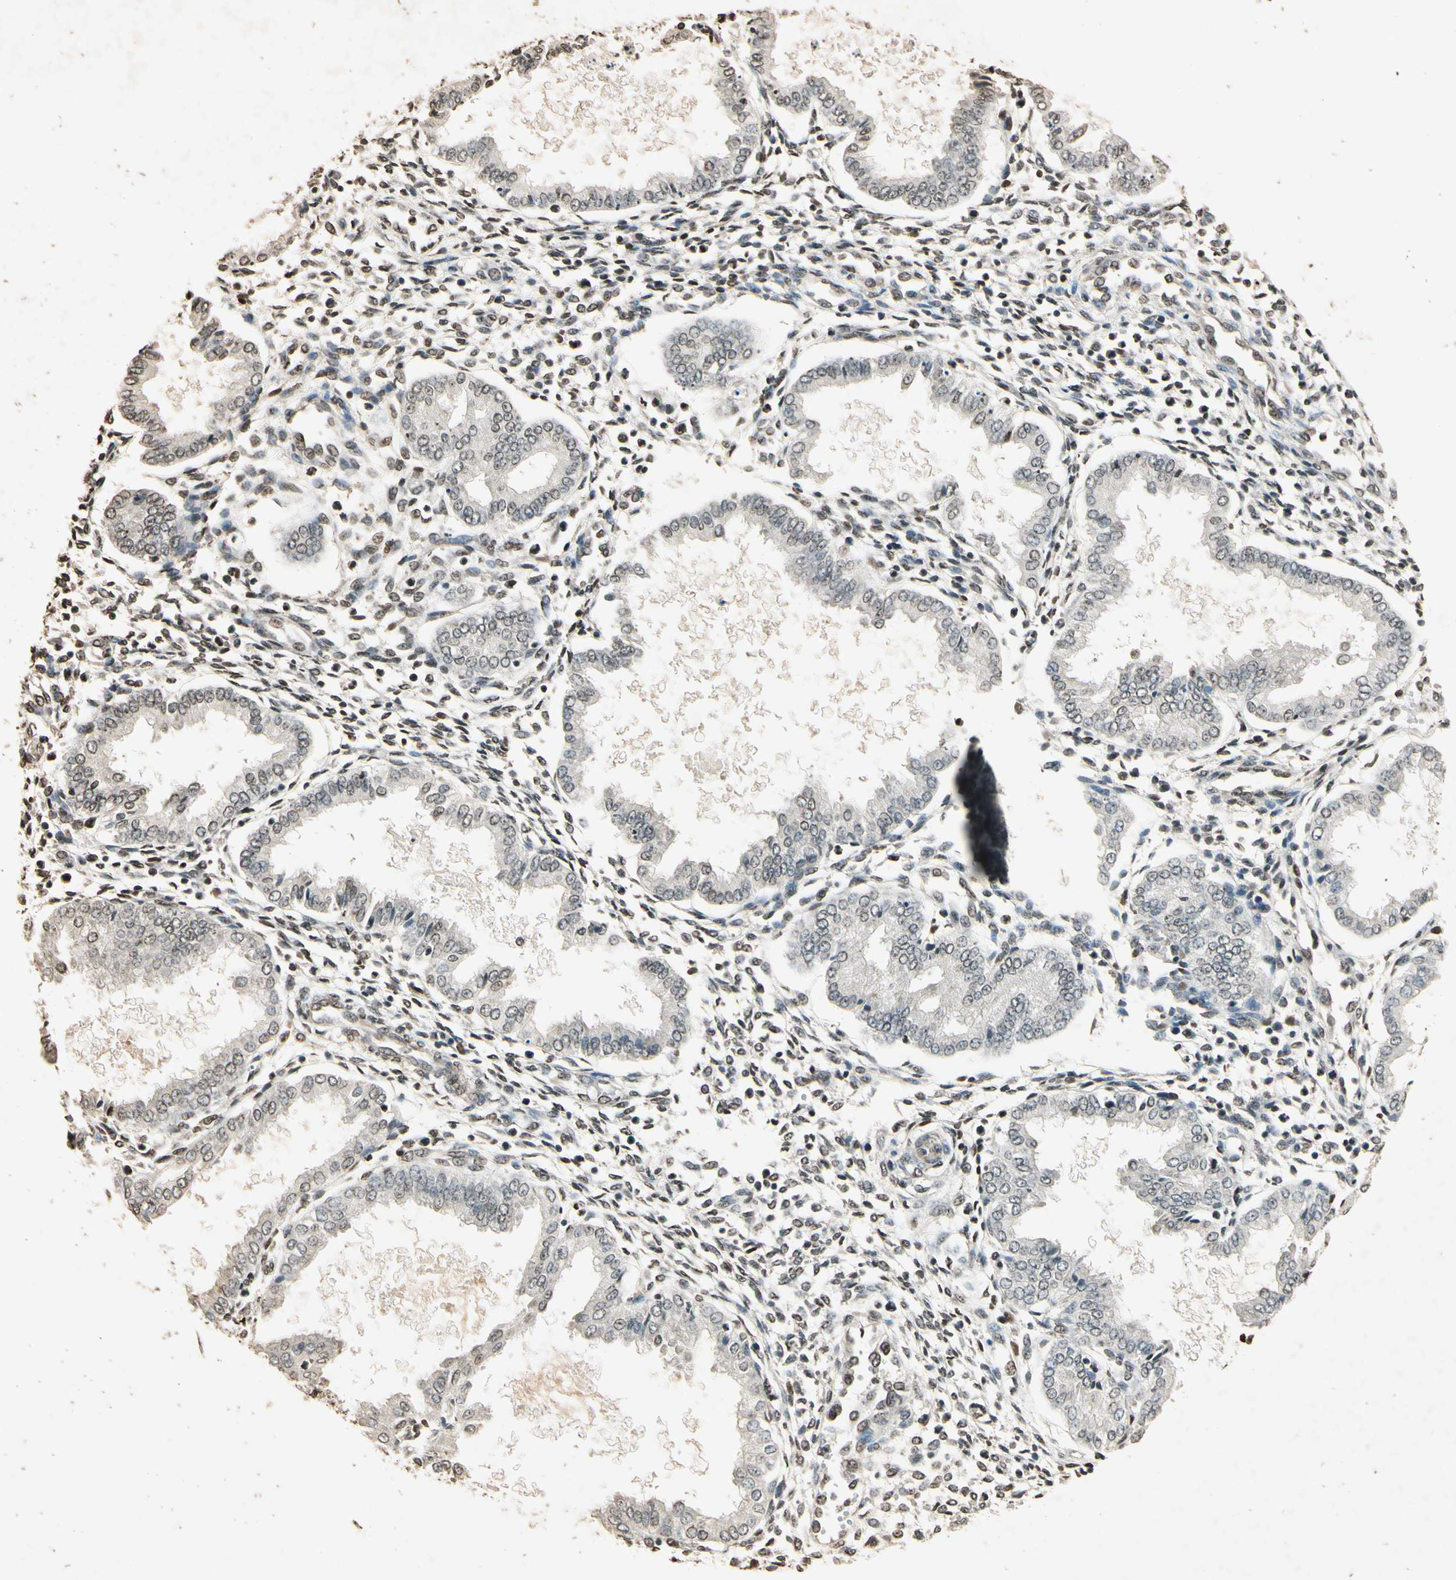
{"staining": {"intensity": "weak", "quantity": "25%-75%", "location": "nuclear"}, "tissue": "endometrium", "cell_type": "Cells in endometrial stroma", "image_type": "normal", "snomed": [{"axis": "morphology", "description": "Normal tissue, NOS"}, {"axis": "topography", "description": "Endometrium"}], "caption": "Endometrium stained for a protein shows weak nuclear positivity in cells in endometrial stroma. The staining was performed using DAB to visualize the protein expression in brown, while the nuclei were stained in blue with hematoxylin (Magnification: 20x).", "gene": "TOP1", "patient": {"sex": "female", "age": 33}}